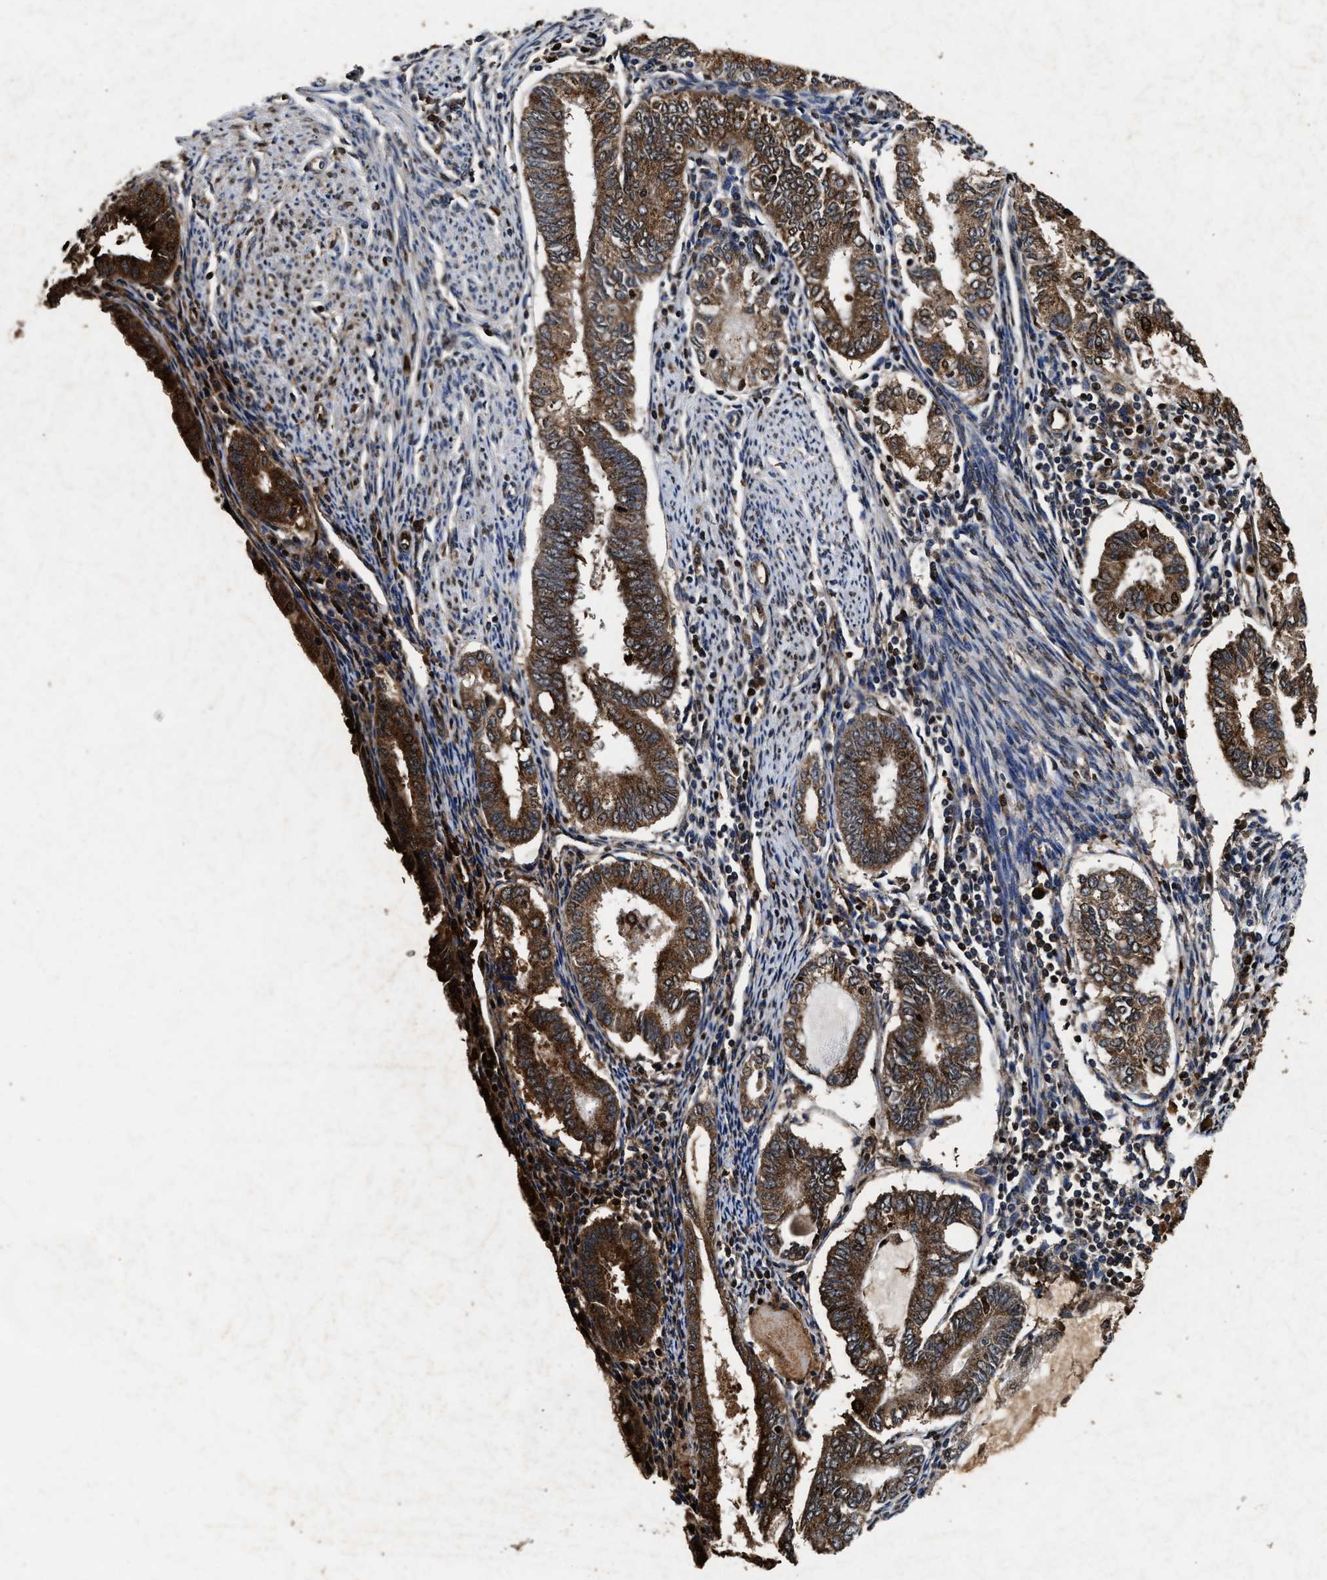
{"staining": {"intensity": "strong", "quantity": ">75%", "location": "cytoplasmic/membranous,nuclear"}, "tissue": "endometrial cancer", "cell_type": "Tumor cells", "image_type": "cancer", "snomed": [{"axis": "morphology", "description": "Adenocarcinoma, NOS"}, {"axis": "topography", "description": "Endometrium"}], "caption": "Tumor cells show high levels of strong cytoplasmic/membranous and nuclear expression in approximately >75% of cells in human endometrial cancer (adenocarcinoma).", "gene": "ACOX1", "patient": {"sex": "female", "age": 86}}